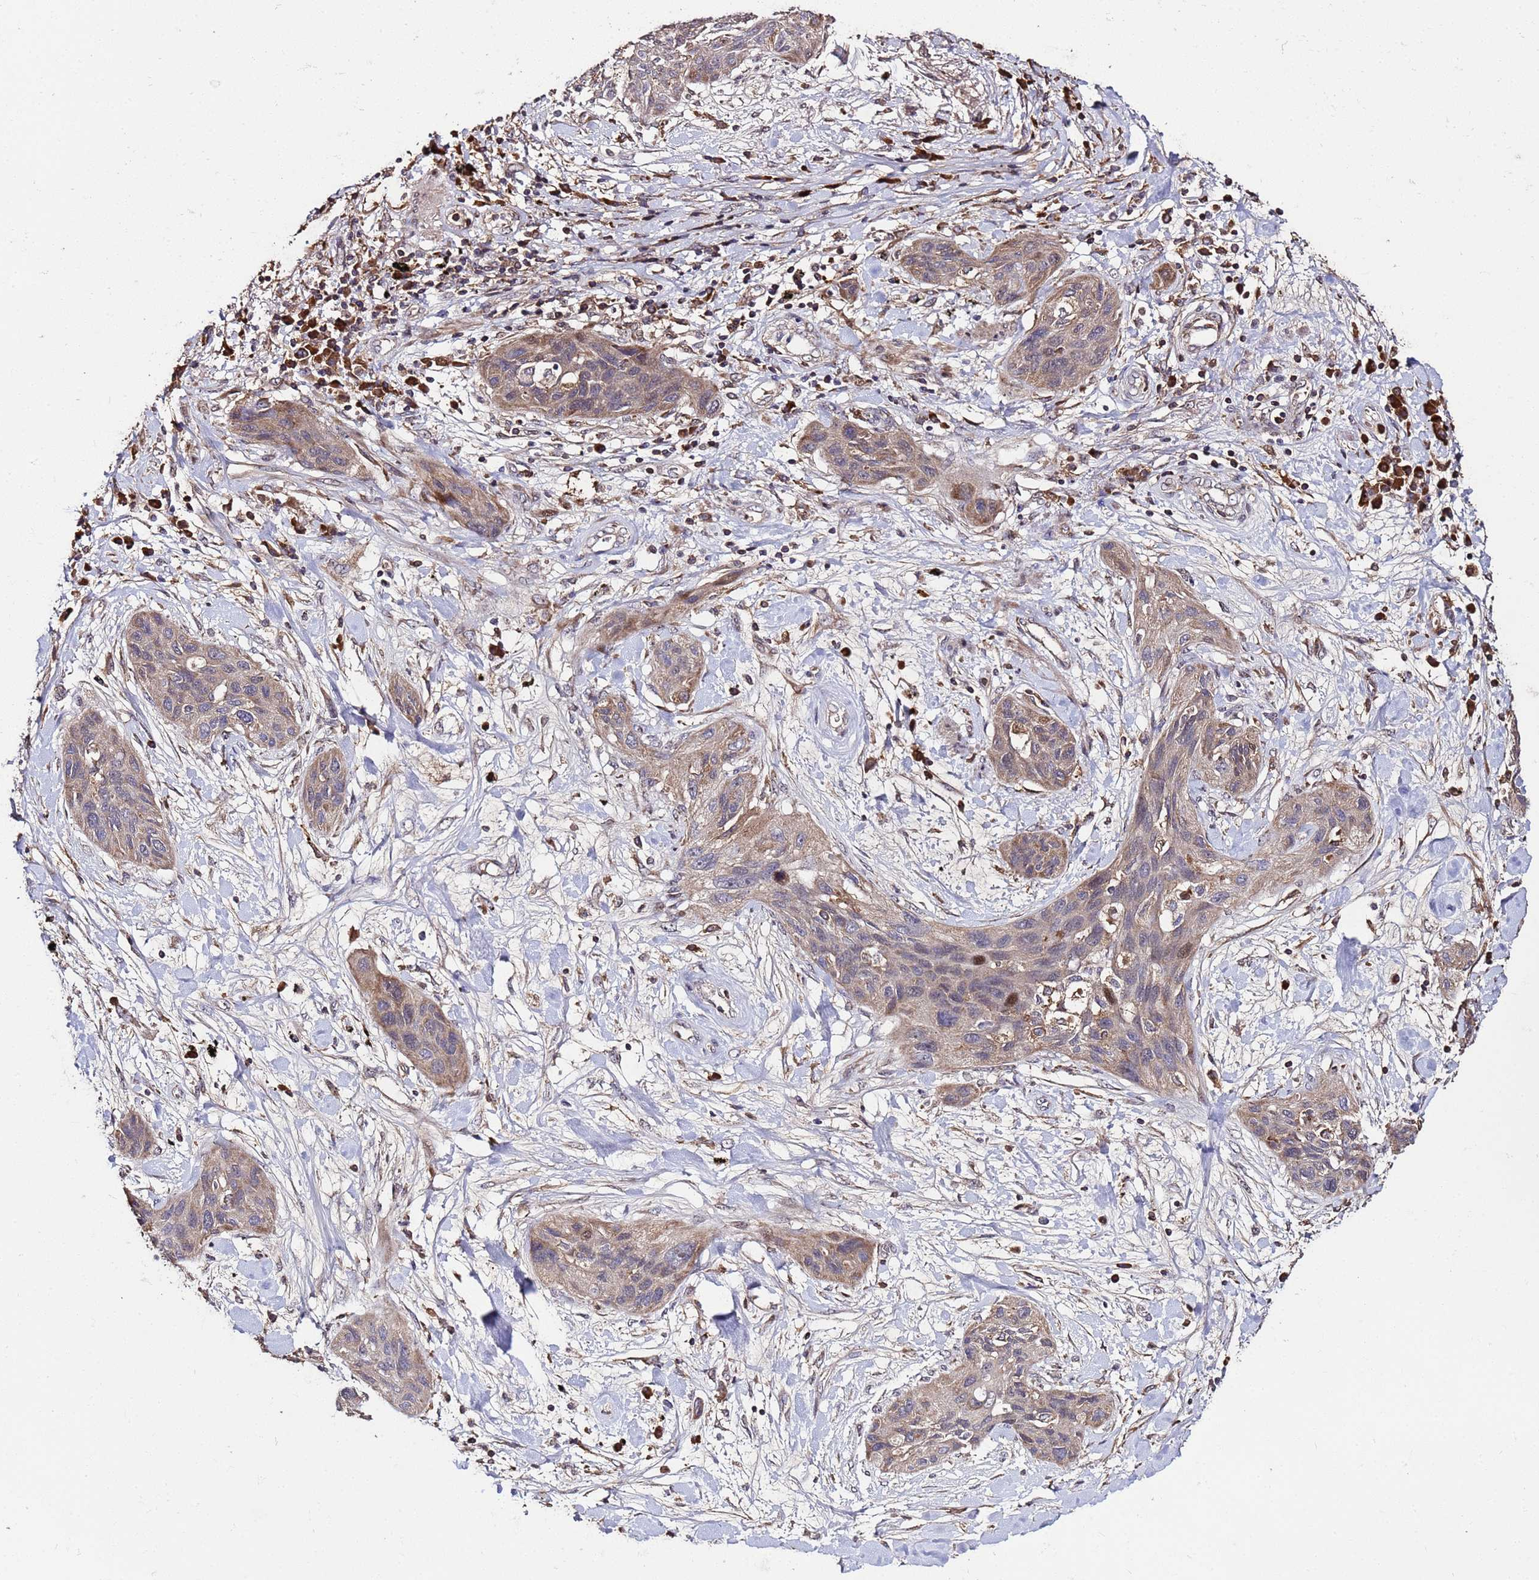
{"staining": {"intensity": "moderate", "quantity": ">75%", "location": "cytoplasmic/membranous"}, "tissue": "lung cancer", "cell_type": "Tumor cells", "image_type": "cancer", "snomed": [{"axis": "morphology", "description": "Squamous cell carcinoma, NOS"}, {"axis": "topography", "description": "Lung"}], "caption": "Immunohistochemical staining of lung cancer exhibits medium levels of moderate cytoplasmic/membranous protein staining in approximately >75% of tumor cells. (Stains: DAB (3,3'-diaminobenzidine) in brown, nuclei in blue, Microscopy: brightfield microscopy at high magnification).", "gene": "WNK4", "patient": {"sex": "female", "age": 70}}